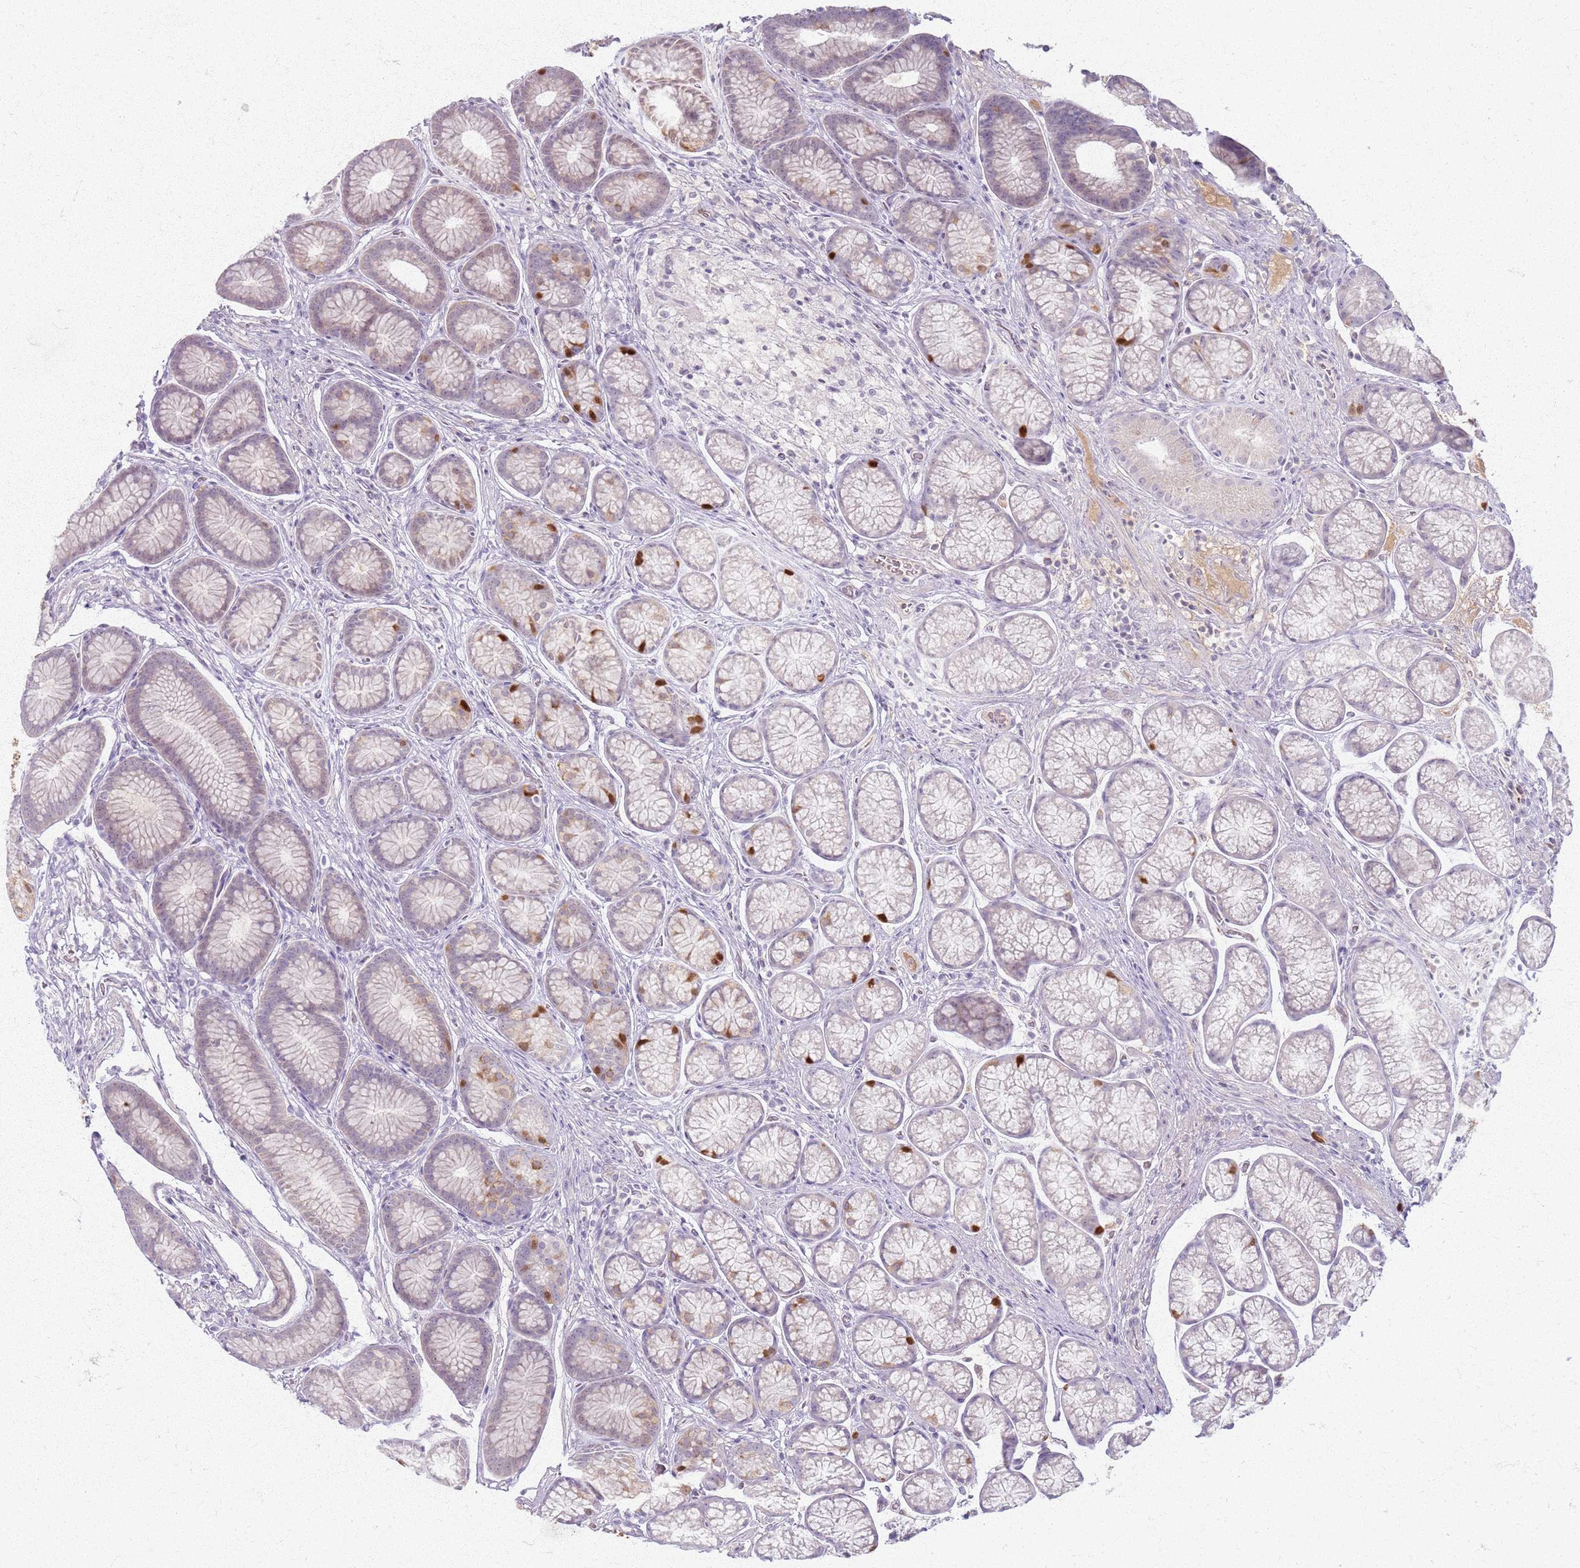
{"staining": {"intensity": "strong", "quantity": "<25%", "location": "cytoplasmic/membranous"}, "tissue": "stomach", "cell_type": "Glandular cells", "image_type": "normal", "snomed": [{"axis": "morphology", "description": "Normal tissue, NOS"}, {"axis": "topography", "description": "Stomach"}], "caption": "Strong cytoplasmic/membranous positivity is present in about <25% of glandular cells in normal stomach.", "gene": "CRIPT", "patient": {"sex": "male", "age": 42}}